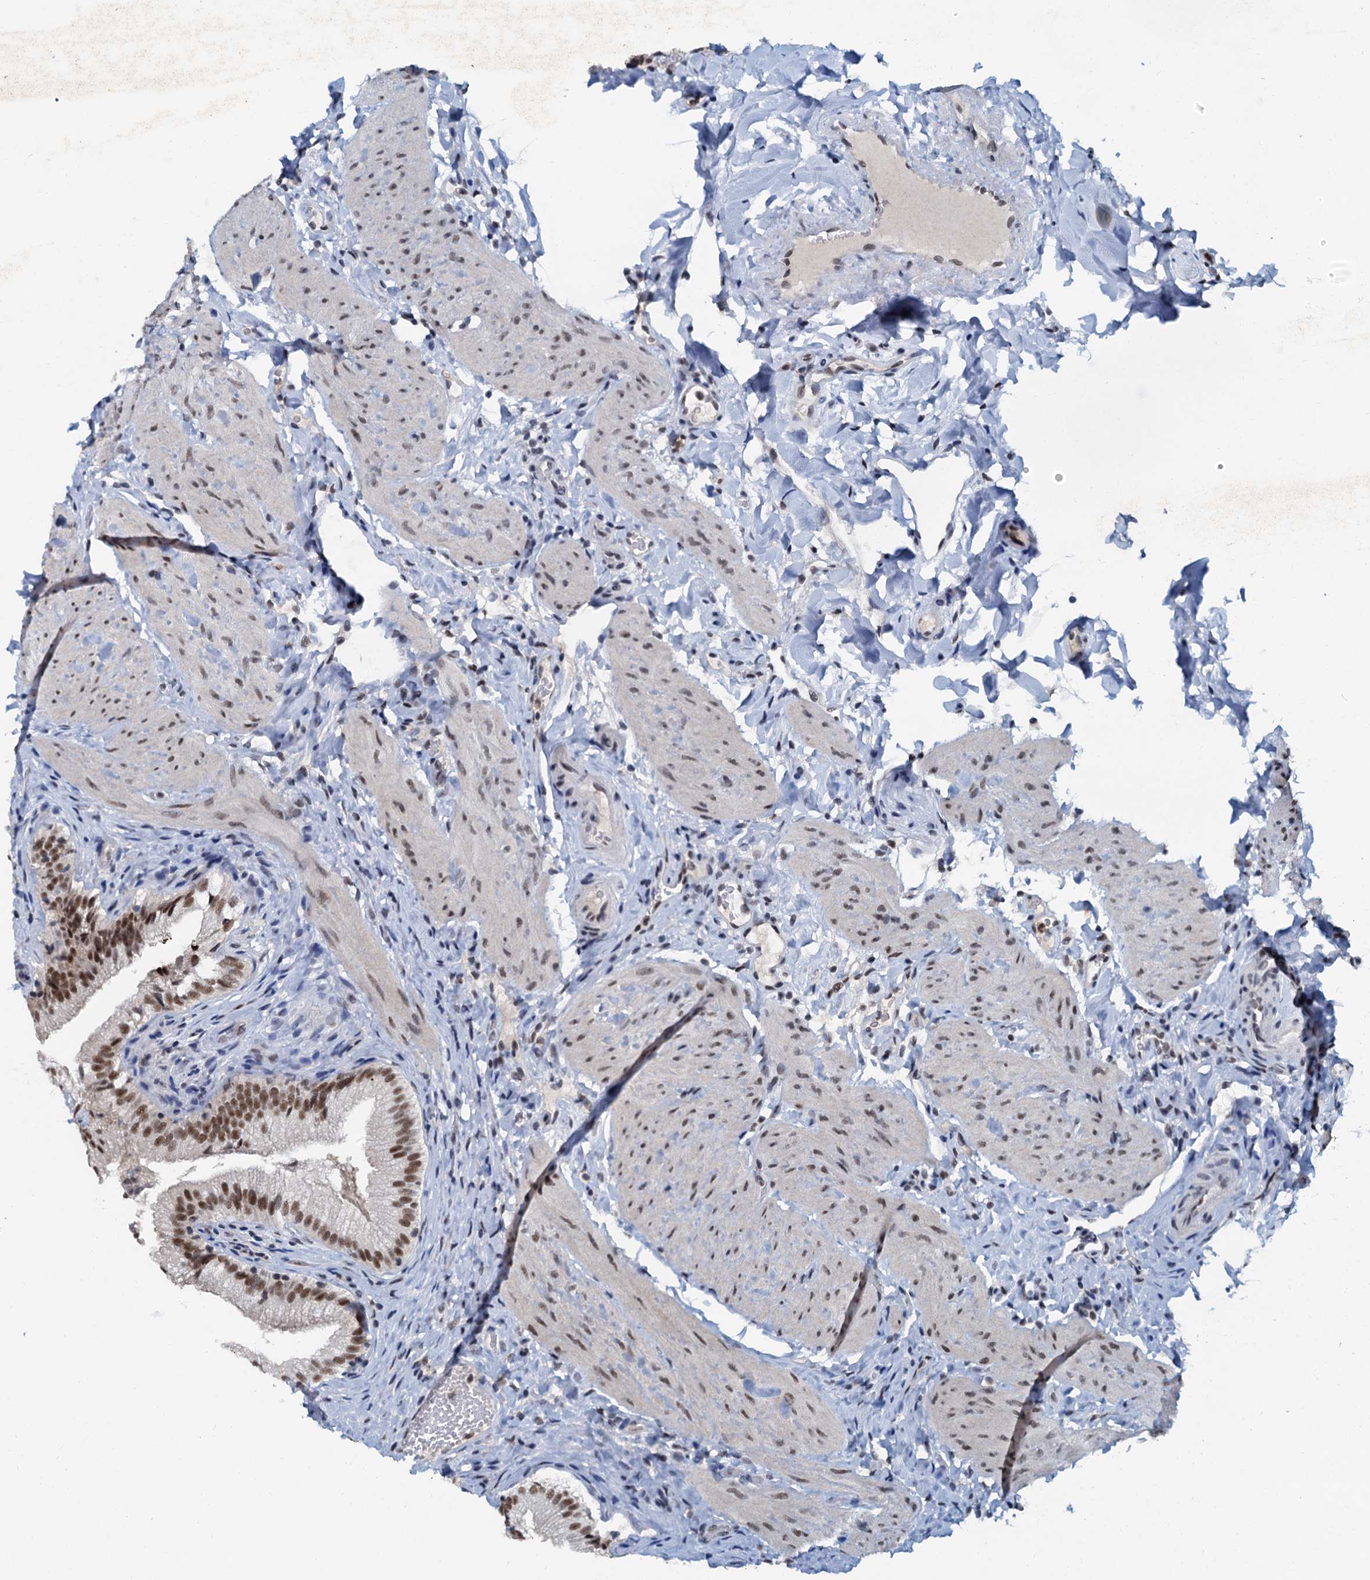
{"staining": {"intensity": "moderate", "quantity": ">75%", "location": "nuclear"}, "tissue": "gallbladder", "cell_type": "Glandular cells", "image_type": "normal", "snomed": [{"axis": "morphology", "description": "Normal tissue, NOS"}, {"axis": "topography", "description": "Gallbladder"}], "caption": "Immunohistochemistry histopathology image of unremarkable human gallbladder stained for a protein (brown), which demonstrates medium levels of moderate nuclear expression in approximately >75% of glandular cells.", "gene": "SNRPD1", "patient": {"sex": "female", "age": 30}}